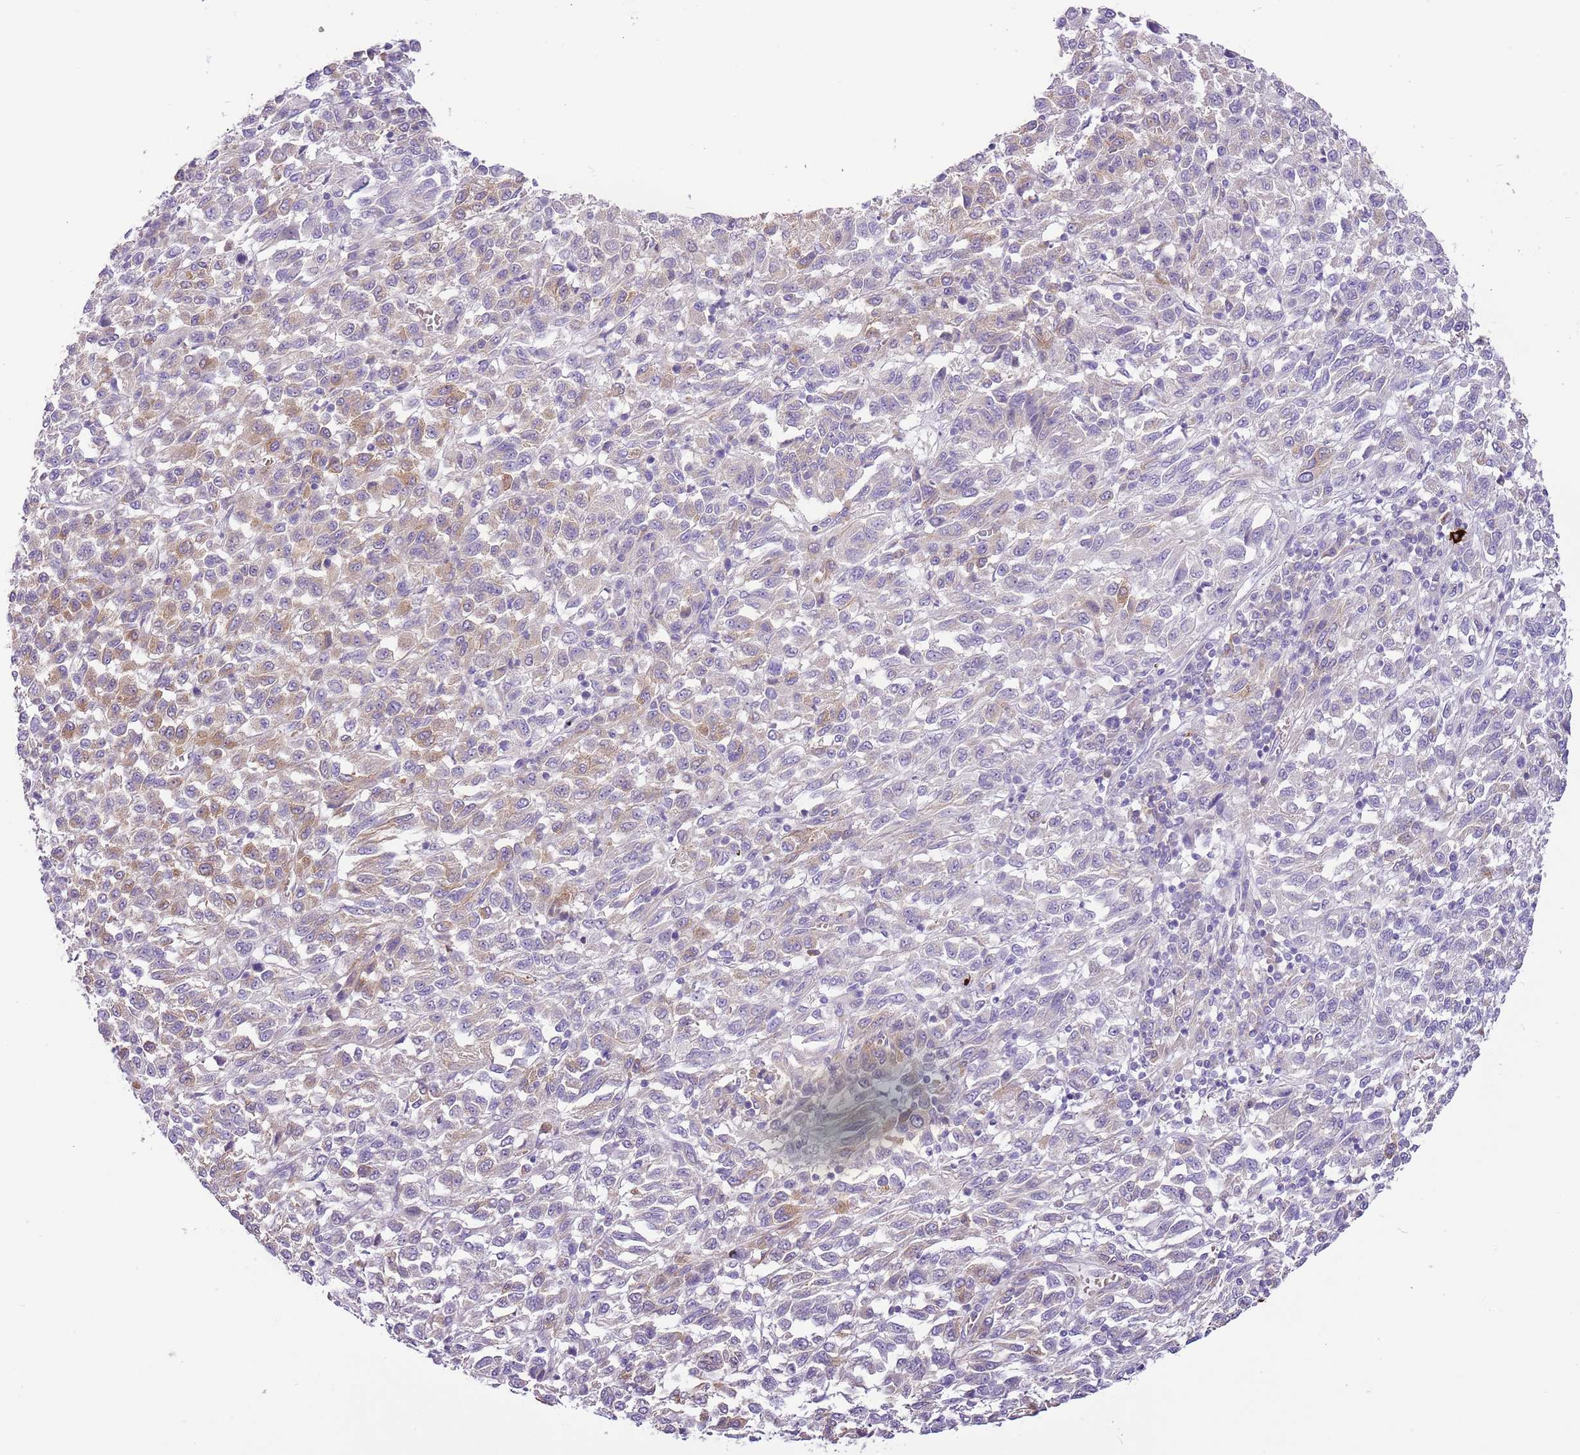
{"staining": {"intensity": "weak", "quantity": "<25%", "location": "cytoplasmic/membranous"}, "tissue": "melanoma", "cell_type": "Tumor cells", "image_type": "cancer", "snomed": [{"axis": "morphology", "description": "Malignant melanoma, Metastatic site"}, {"axis": "topography", "description": "Lung"}], "caption": "This is an IHC histopathology image of human malignant melanoma (metastatic site). There is no staining in tumor cells.", "gene": "RFK", "patient": {"sex": "male", "age": 64}}